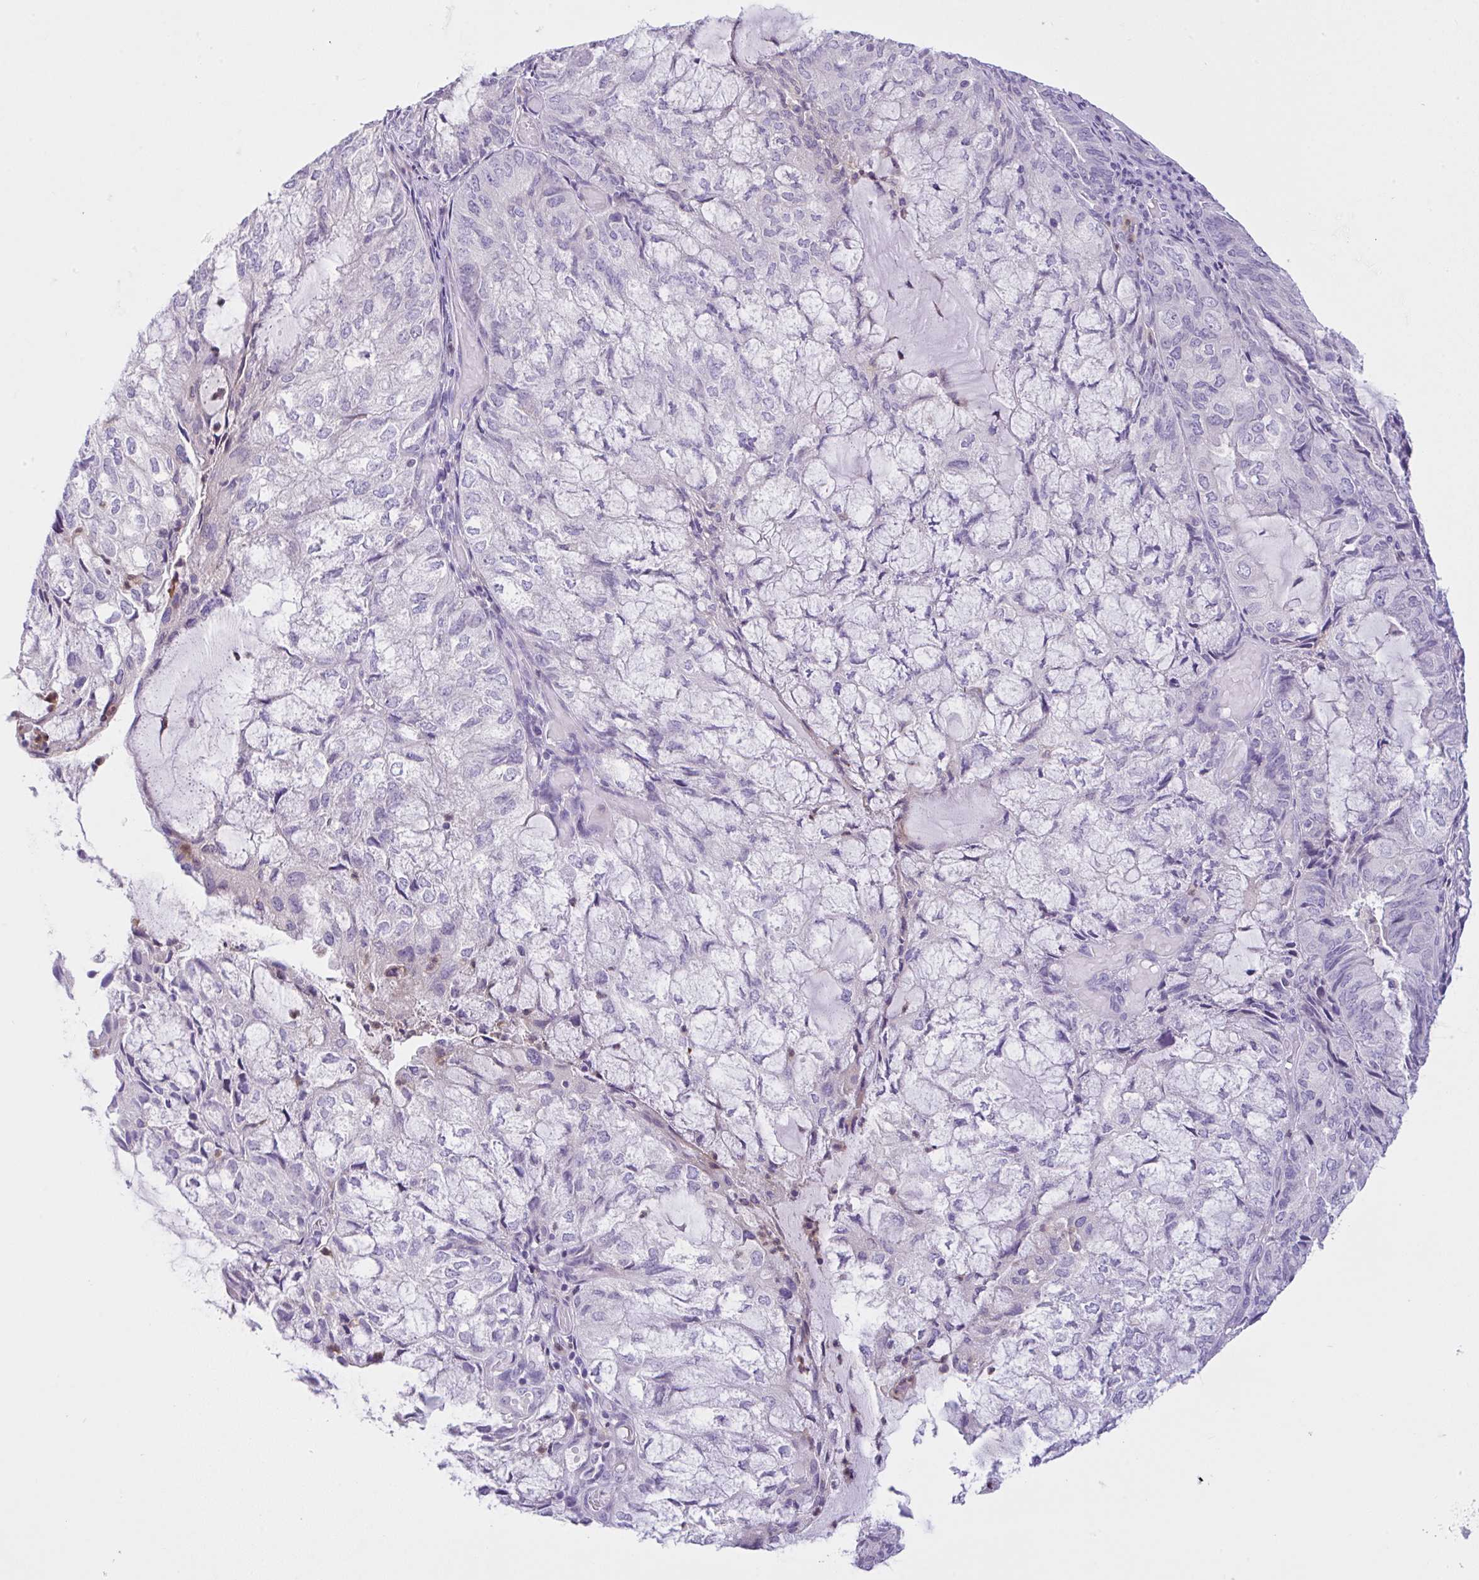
{"staining": {"intensity": "negative", "quantity": "none", "location": "none"}, "tissue": "endometrial cancer", "cell_type": "Tumor cells", "image_type": "cancer", "snomed": [{"axis": "morphology", "description": "Adenocarcinoma, NOS"}, {"axis": "topography", "description": "Endometrium"}], "caption": "The IHC photomicrograph has no significant expression in tumor cells of endometrial cancer (adenocarcinoma) tissue. Brightfield microscopy of immunohistochemistry stained with DAB (3,3'-diaminobenzidine) (brown) and hematoxylin (blue), captured at high magnification.", "gene": "NCF1", "patient": {"sex": "female", "age": 81}}